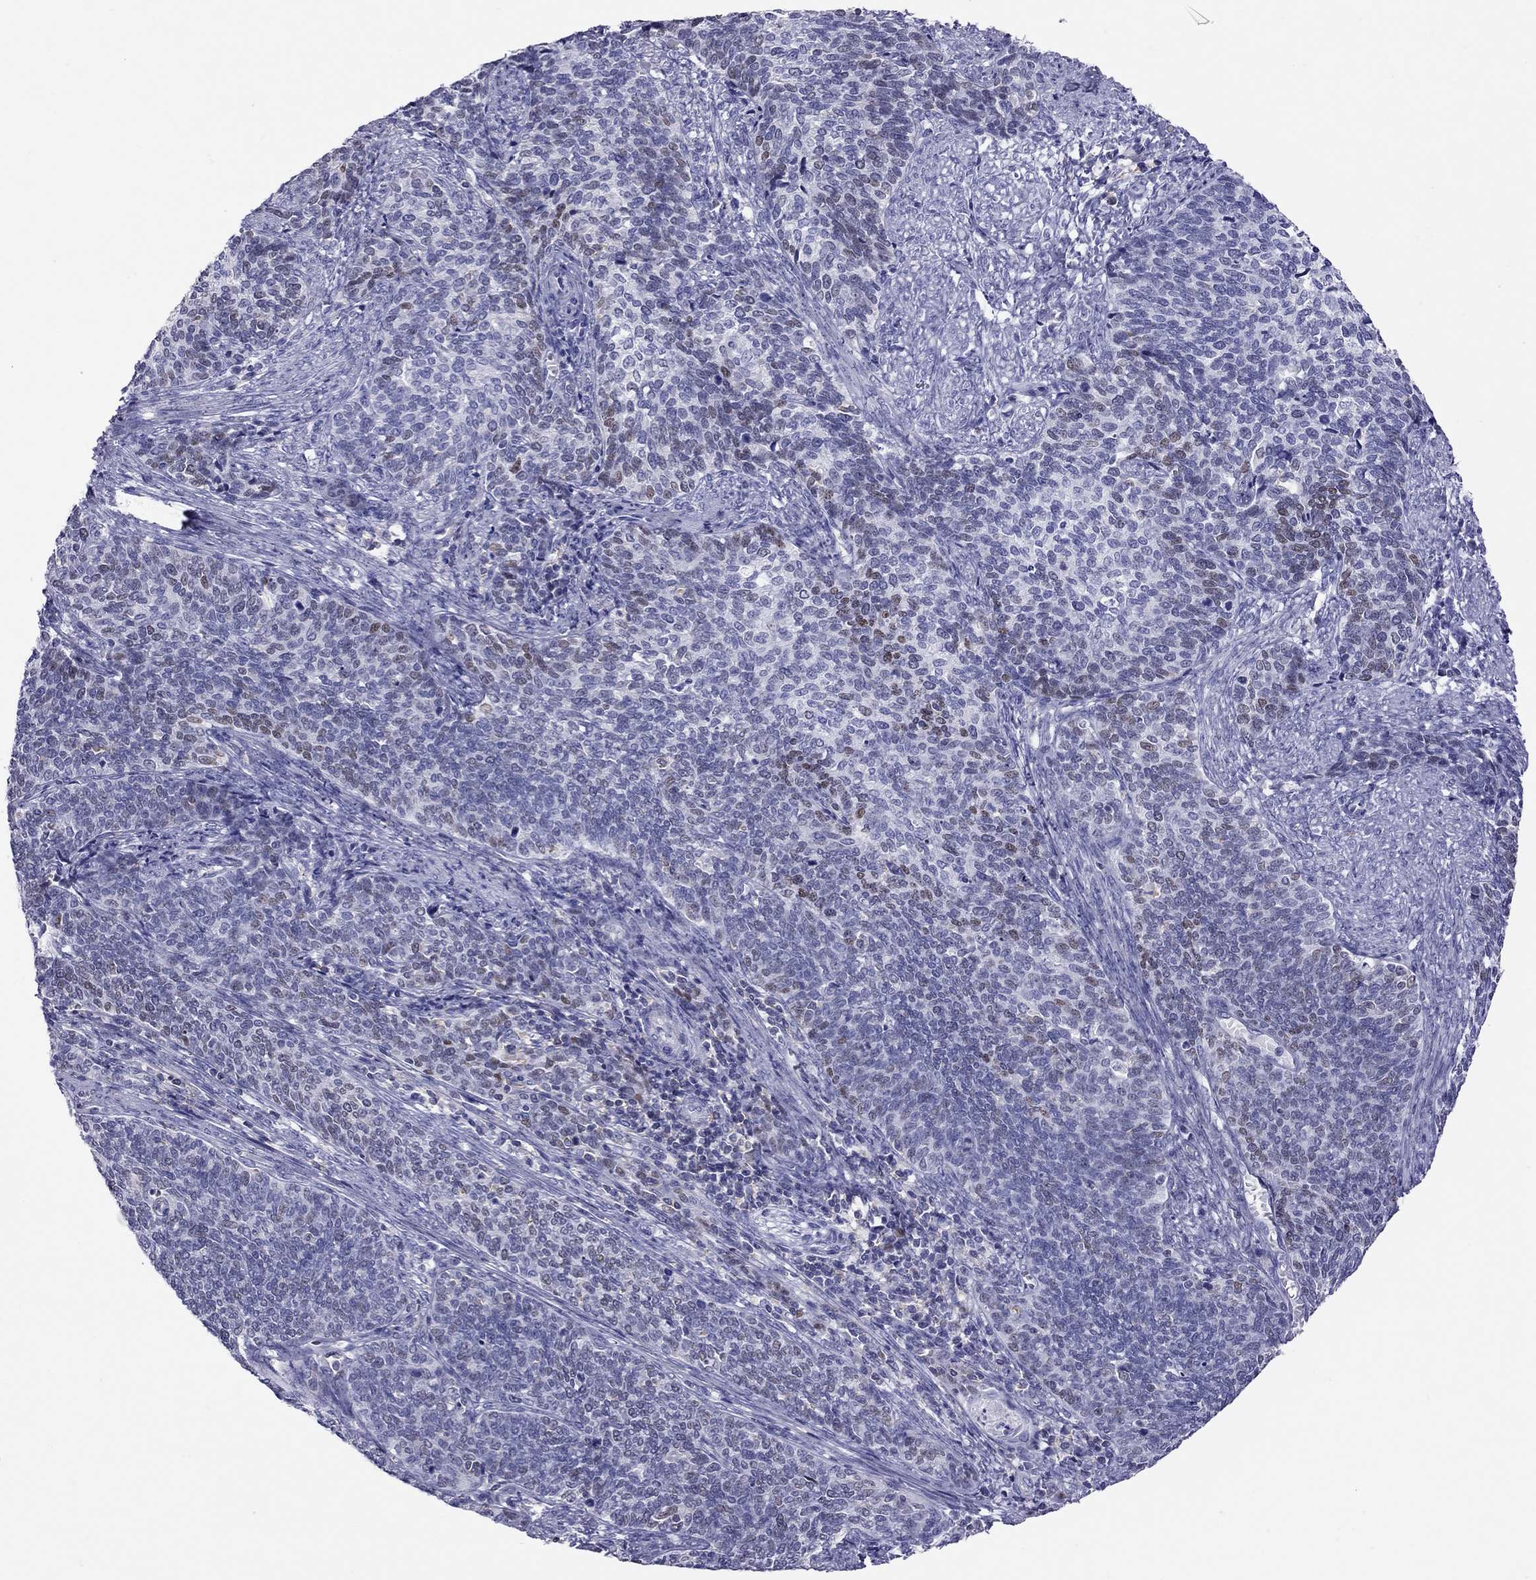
{"staining": {"intensity": "weak", "quantity": "<25%", "location": "cytoplasmic/membranous"}, "tissue": "cervical cancer", "cell_type": "Tumor cells", "image_type": "cancer", "snomed": [{"axis": "morphology", "description": "Squamous cell carcinoma, NOS"}, {"axis": "topography", "description": "Cervix"}], "caption": "A micrograph of cervical cancer (squamous cell carcinoma) stained for a protein exhibits no brown staining in tumor cells.", "gene": "STAG3", "patient": {"sex": "female", "age": 39}}